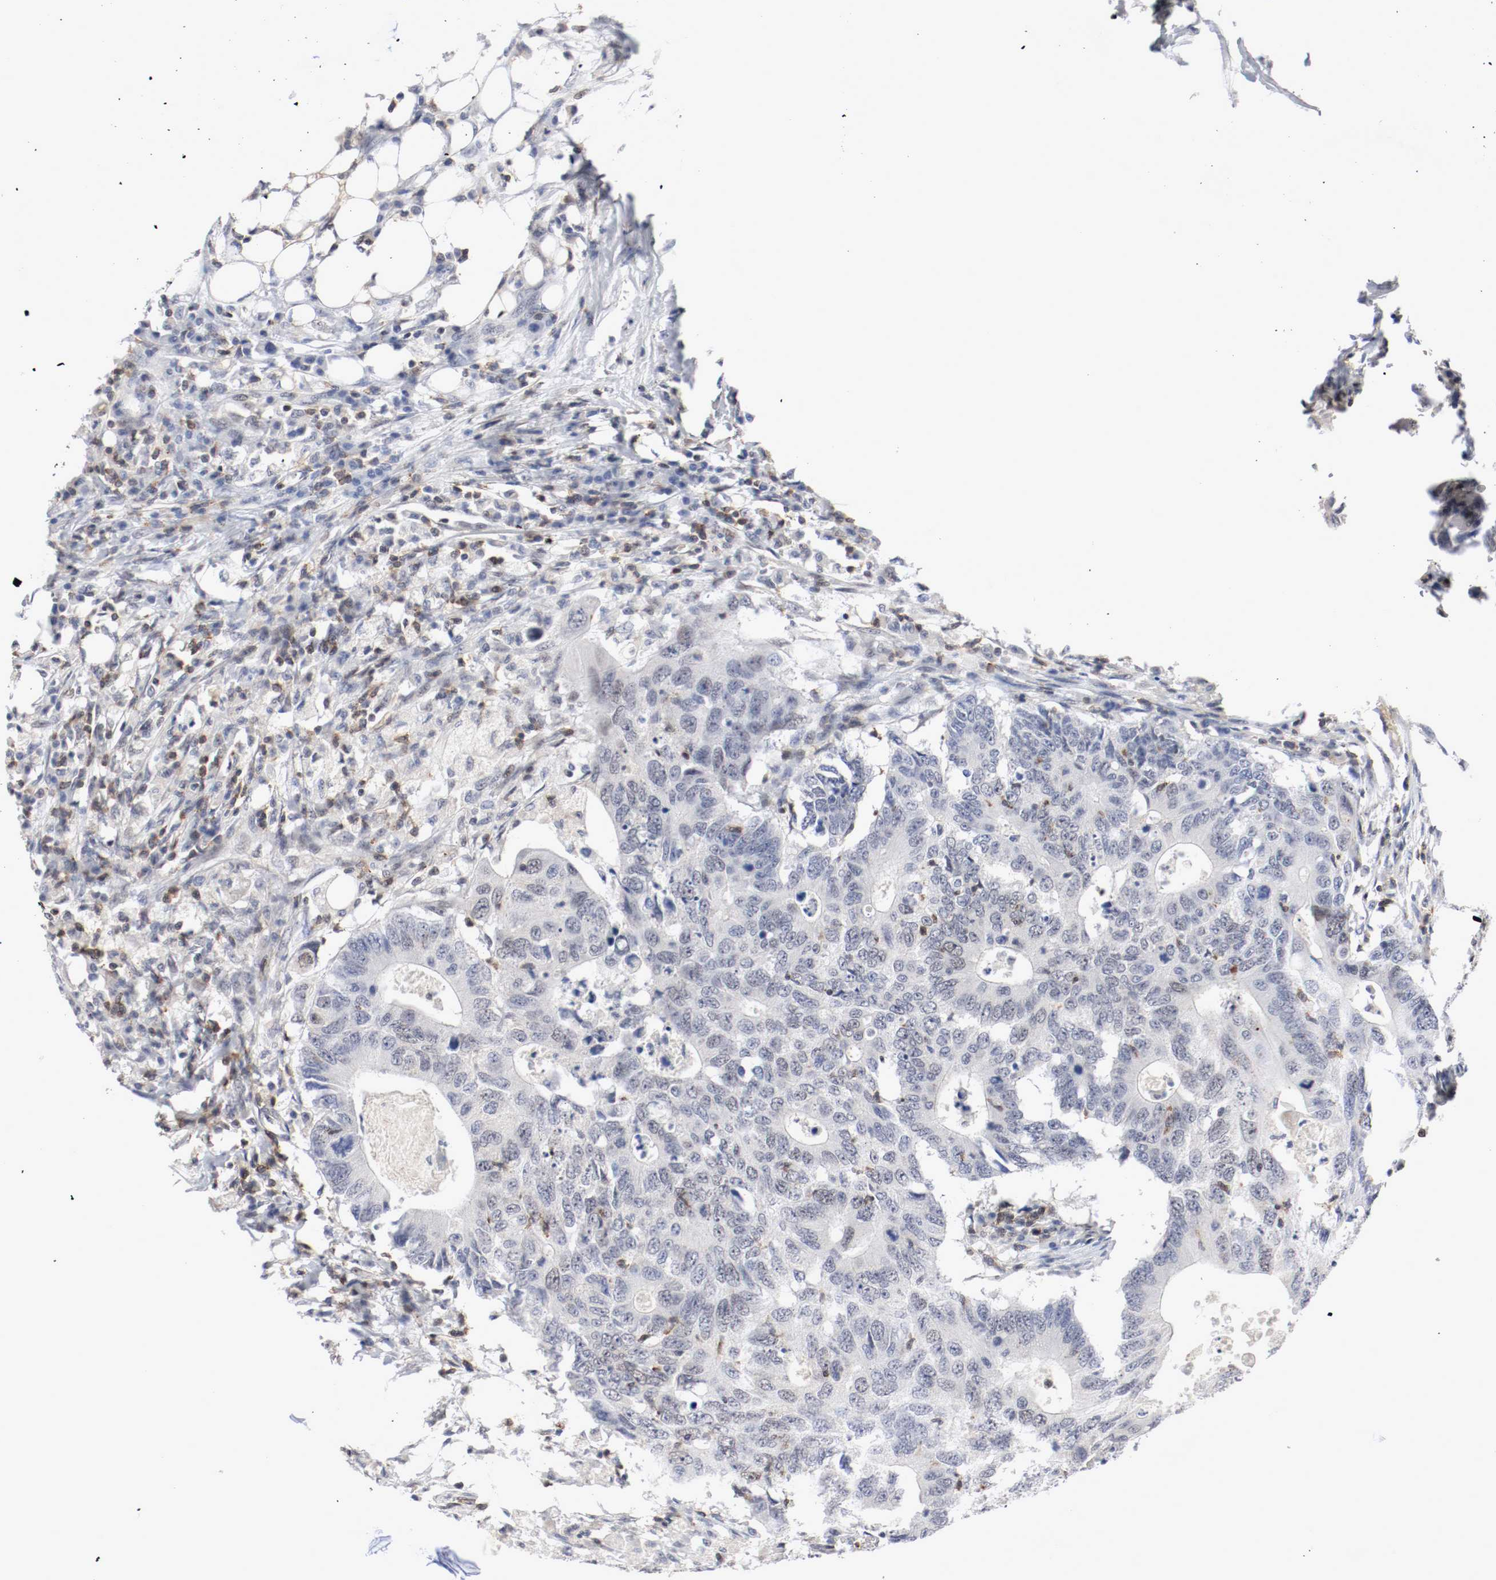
{"staining": {"intensity": "negative", "quantity": "none", "location": "none"}, "tissue": "colorectal cancer", "cell_type": "Tumor cells", "image_type": "cancer", "snomed": [{"axis": "morphology", "description": "Adenocarcinoma, NOS"}, {"axis": "topography", "description": "Colon"}], "caption": "Tumor cells show no significant protein positivity in colorectal adenocarcinoma. (Stains: DAB (3,3'-diaminobenzidine) IHC with hematoxylin counter stain, Microscopy: brightfield microscopy at high magnification).", "gene": "JUND", "patient": {"sex": "male", "age": 71}}